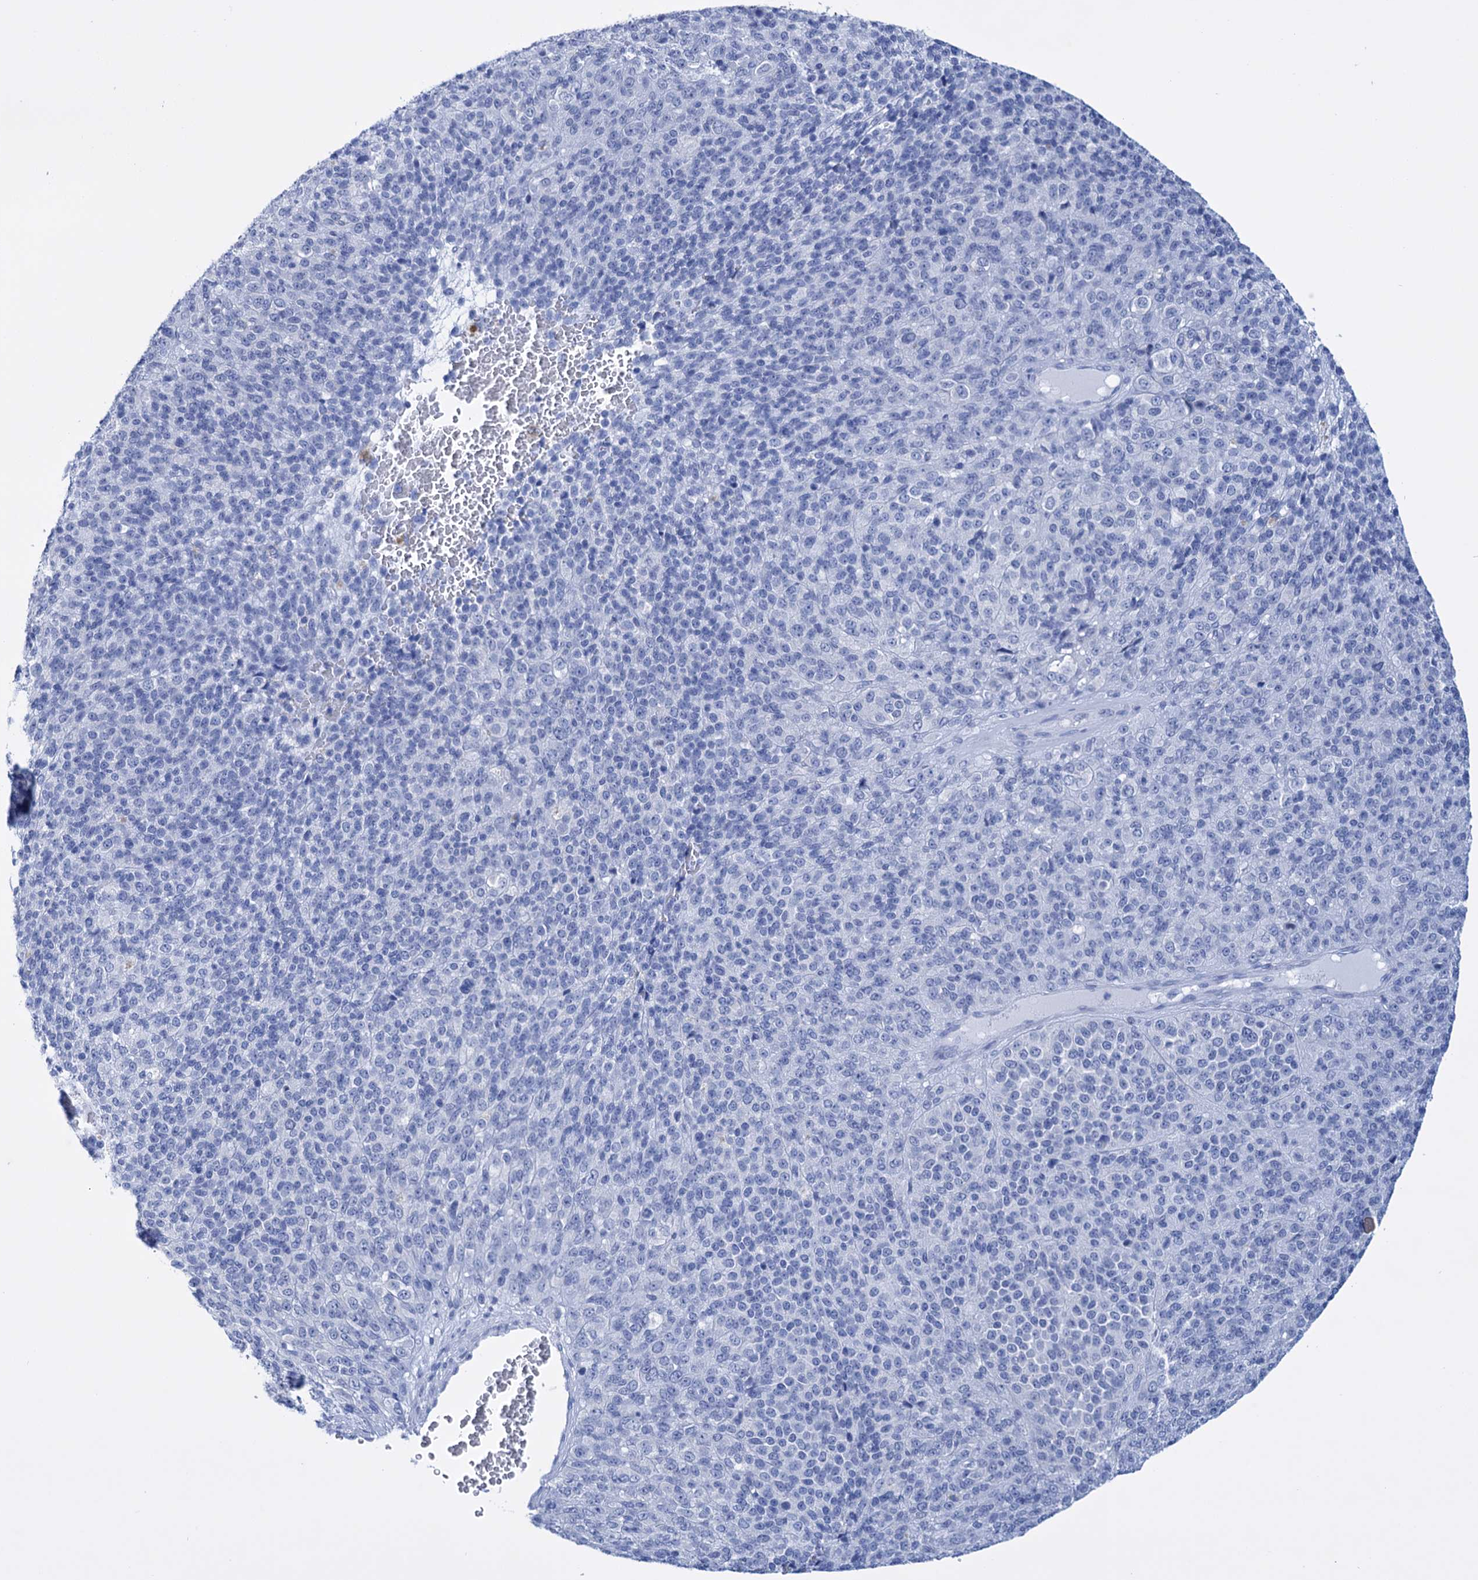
{"staining": {"intensity": "negative", "quantity": "none", "location": "none"}, "tissue": "melanoma", "cell_type": "Tumor cells", "image_type": "cancer", "snomed": [{"axis": "morphology", "description": "Malignant melanoma, Metastatic site"}, {"axis": "topography", "description": "Brain"}], "caption": "Malignant melanoma (metastatic site) stained for a protein using immunohistochemistry (IHC) reveals no positivity tumor cells.", "gene": "FBXW12", "patient": {"sex": "female", "age": 56}}